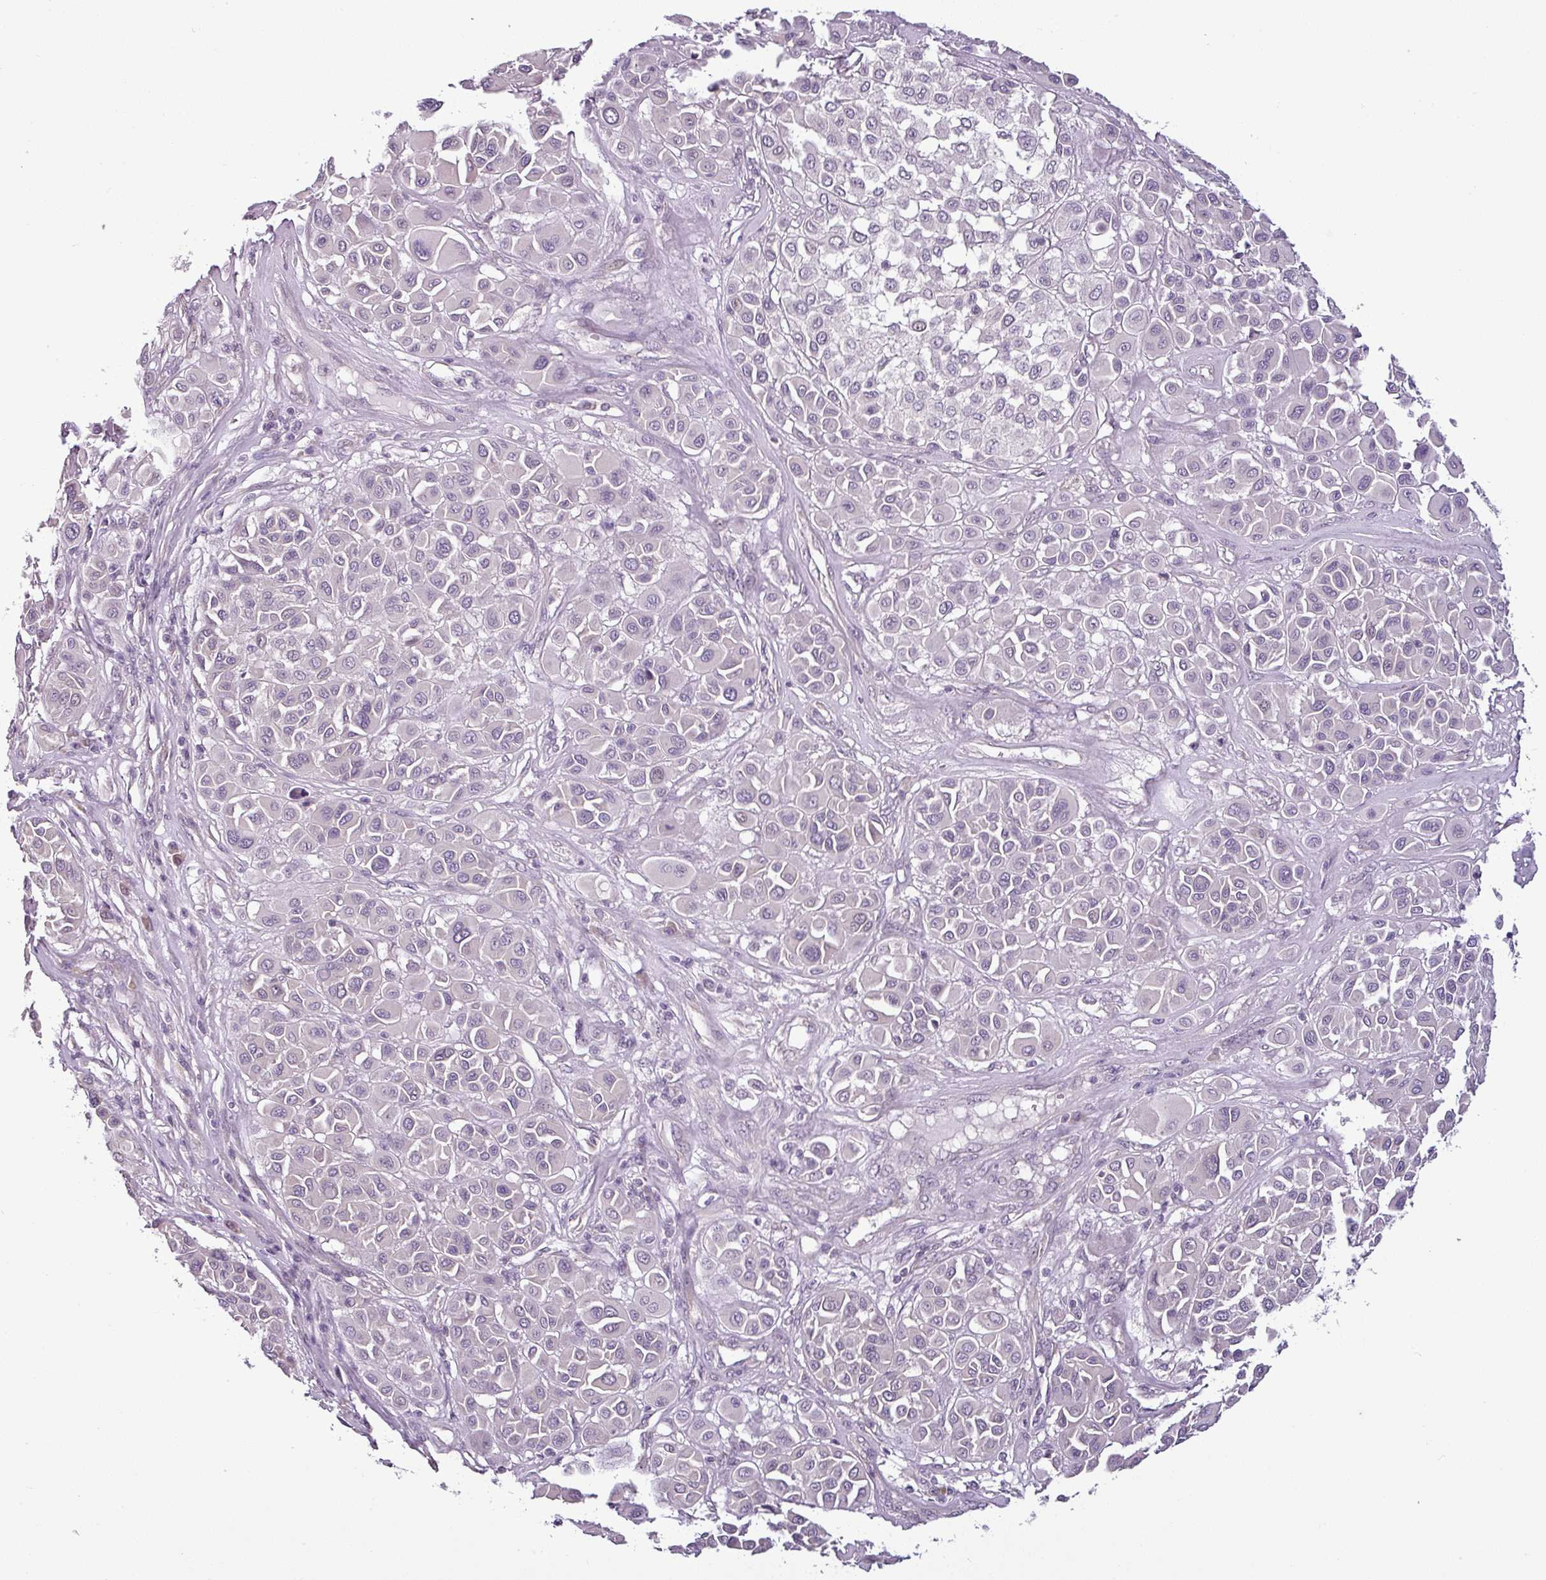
{"staining": {"intensity": "negative", "quantity": "none", "location": "none"}, "tissue": "melanoma", "cell_type": "Tumor cells", "image_type": "cancer", "snomed": [{"axis": "morphology", "description": "Malignant melanoma, Metastatic site"}, {"axis": "topography", "description": "Soft tissue"}], "caption": "Micrograph shows no protein positivity in tumor cells of malignant melanoma (metastatic site) tissue.", "gene": "OR52D1", "patient": {"sex": "male", "age": 41}}